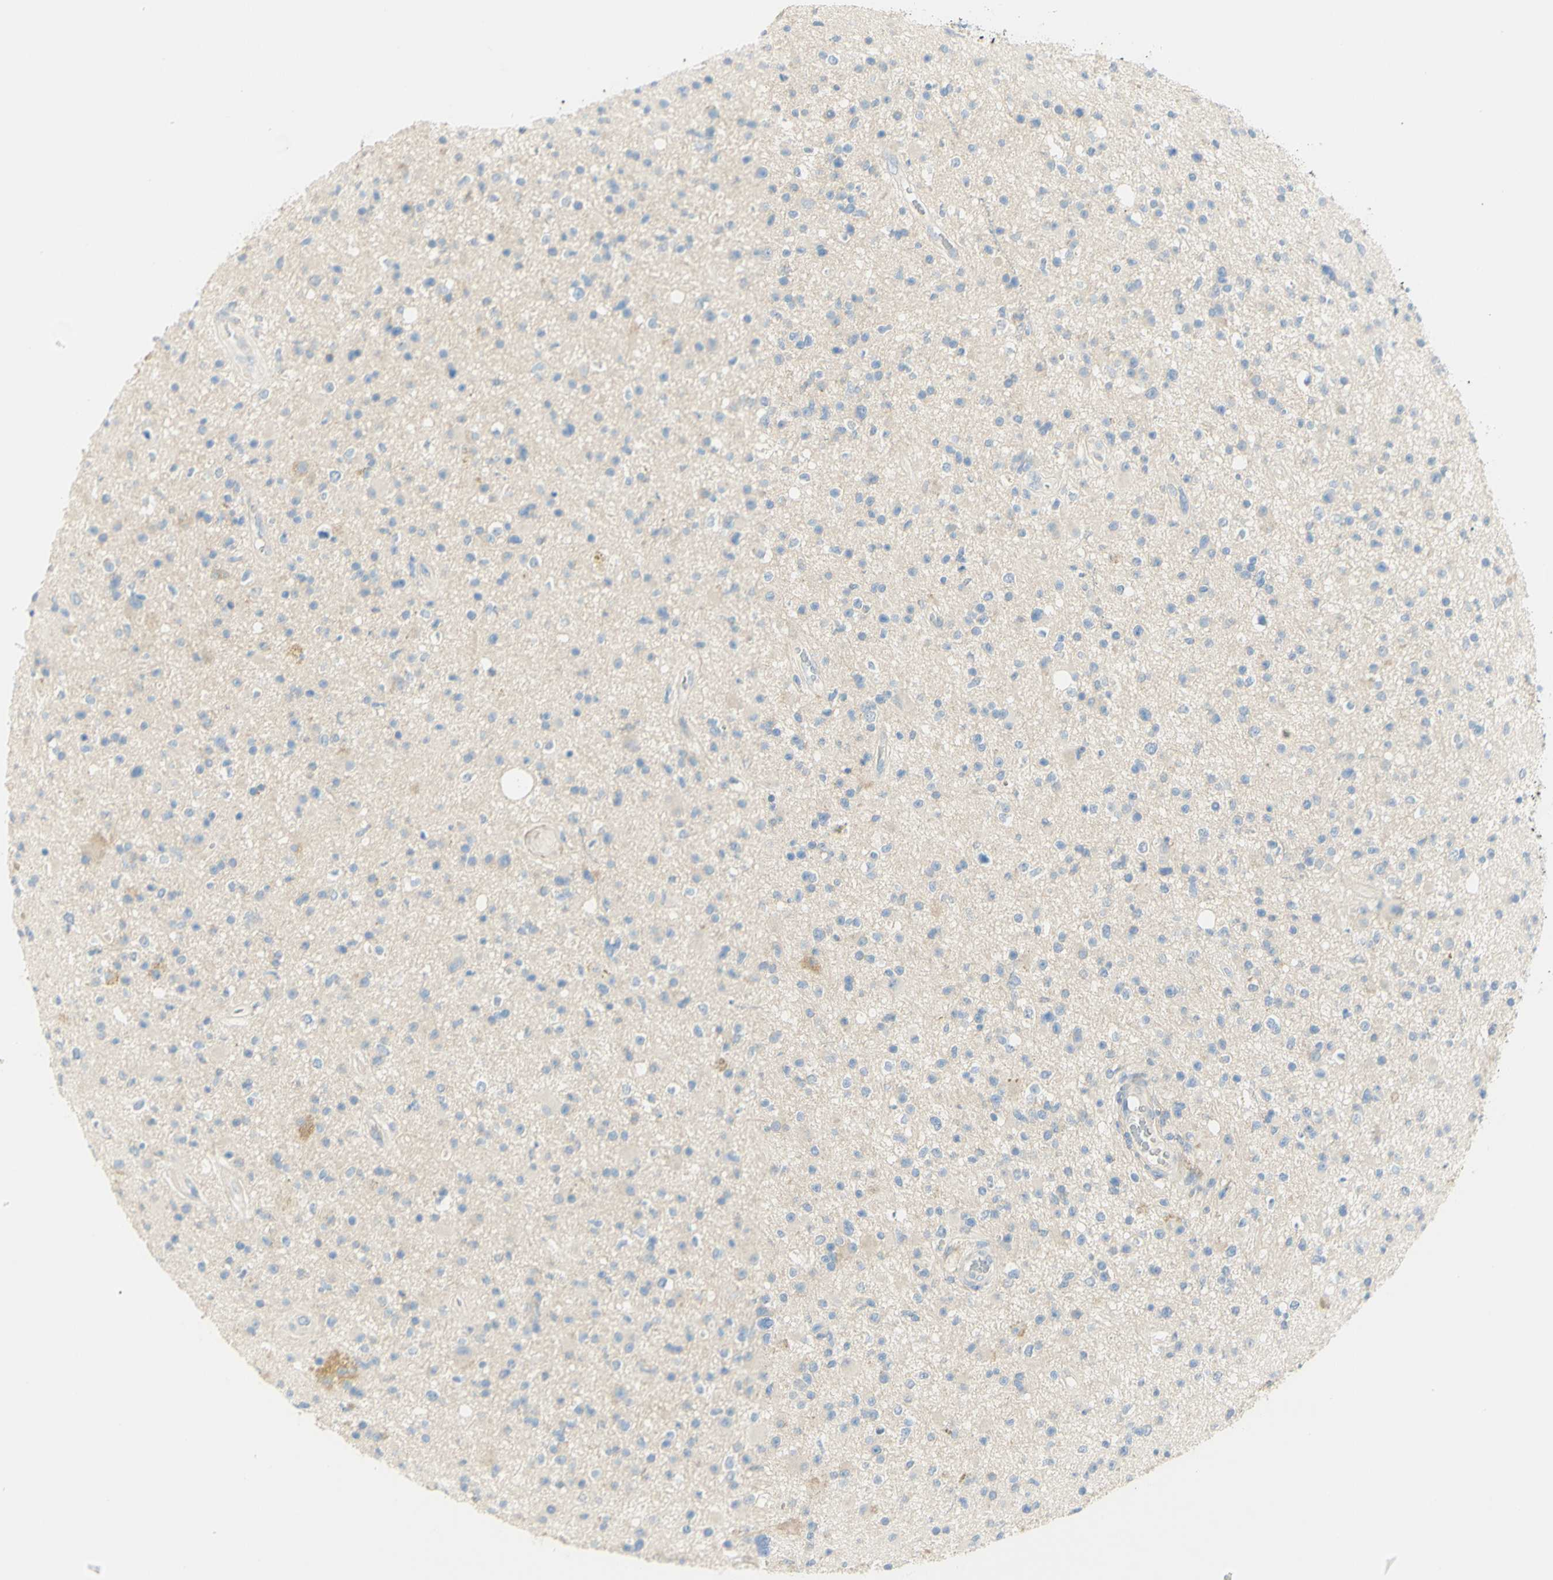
{"staining": {"intensity": "negative", "quantity": "none", "location": "none"}, "tissue": "glioma", "cell_type": "Tumor cells", "image_type": "cancer", "snomed": [{"axis": "morphology", "description": "Glioma, malignant, High grade"}, {"axis": "topography", "description": "Brain"}], "caption": "Malignant high-grade glioma stained for a protein using immunohistochemistry (IHC) reveals no expression tumor cells.", "gene": "GCNT3", "patient": {"sex": "male", "age": 33}}